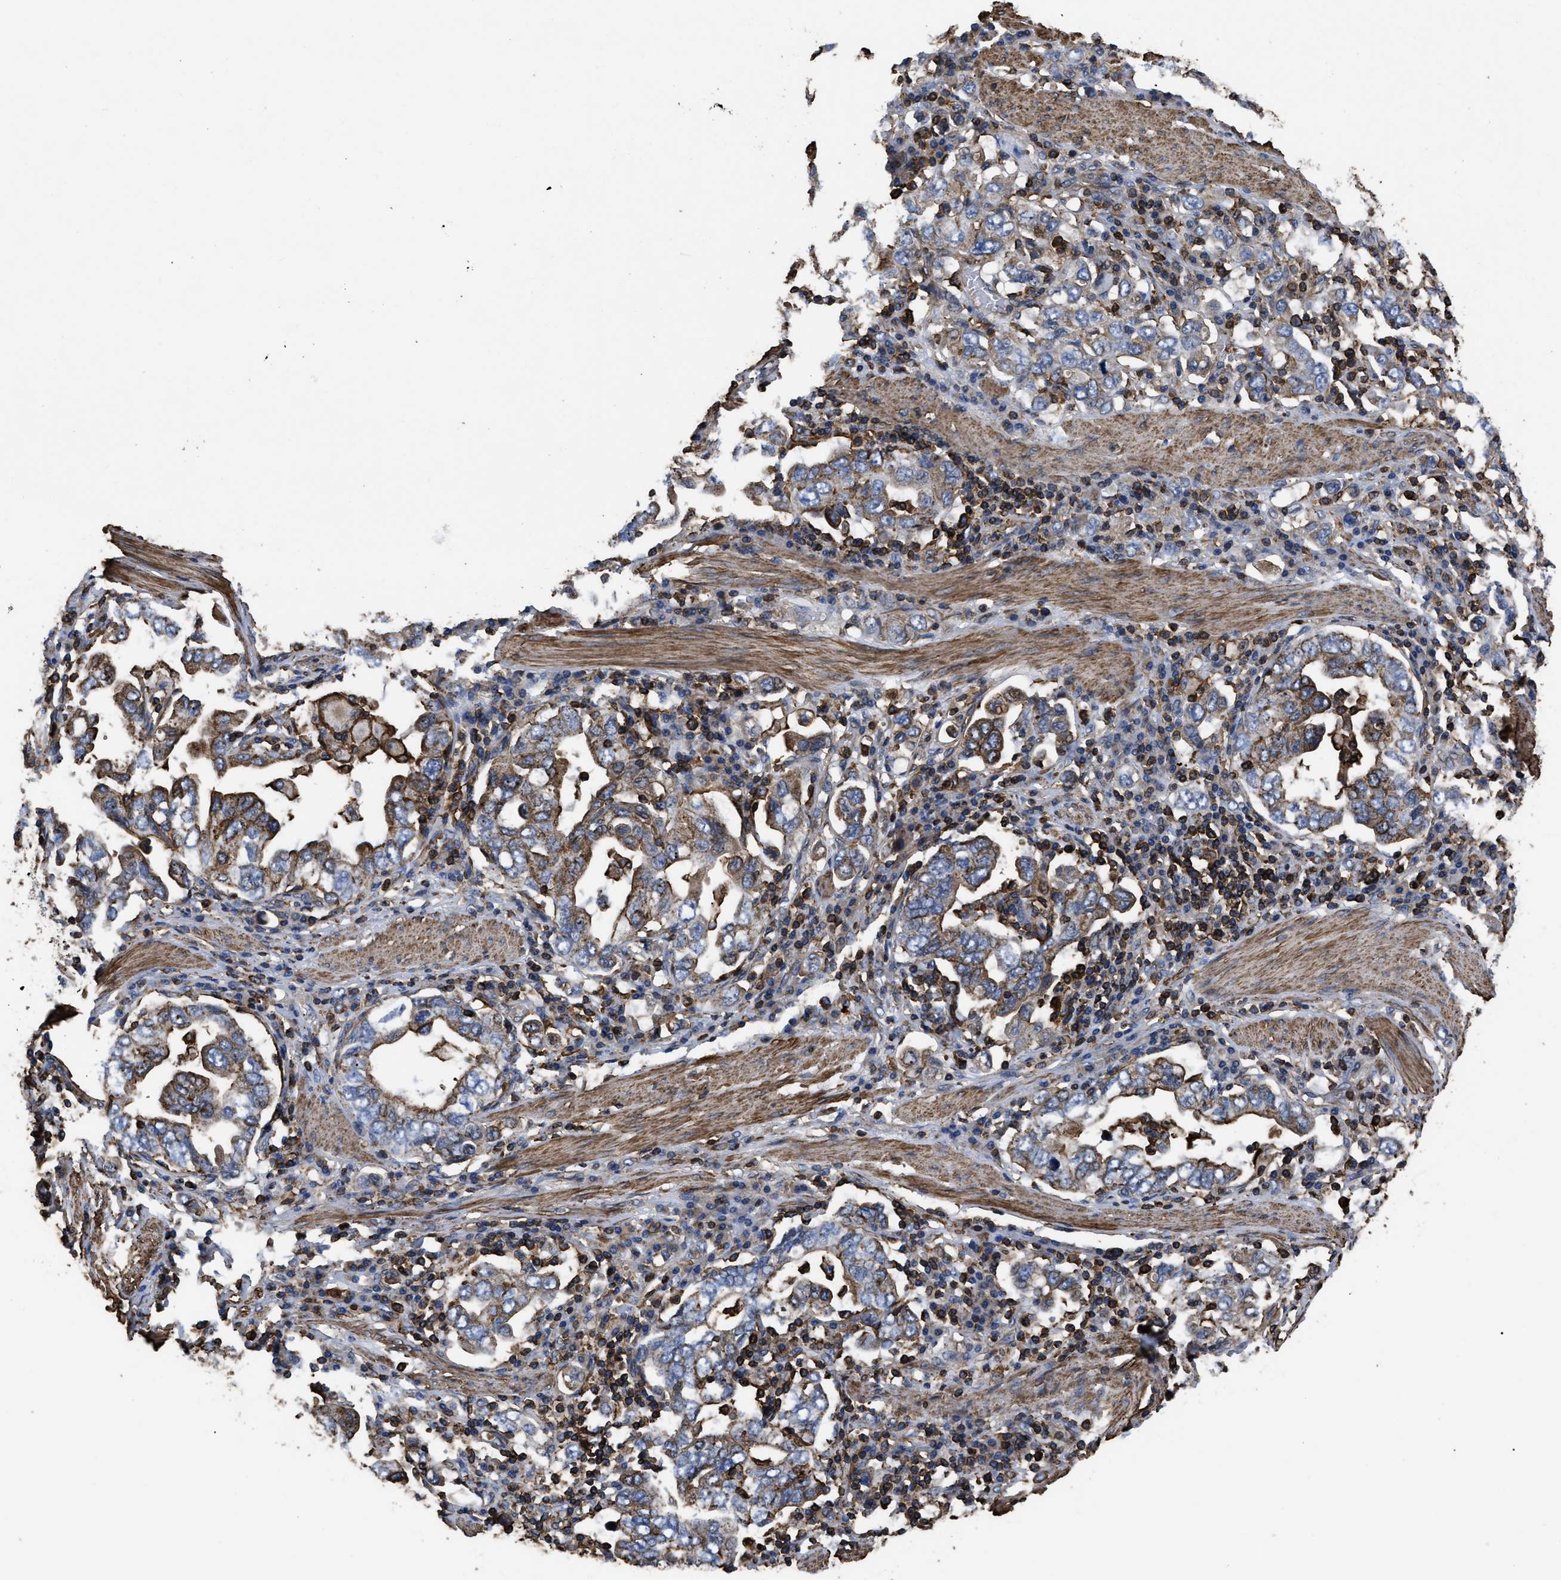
{"staining": {"intensity": "moderate", "quantity": ">75%", "location": "cytoplasmic/membranous"}, "tissue": "stomach cancer", "cell_type": "Tumor cells", "image_type": "cancer", "snomed": [{"axis": "morphology", "description": "Adenocarcinoma, NOS"}, {"axis": "topography", "description": "Stomach, upper"}], "caption": "Stomach cancer (adenocarcinoma) stained with immunohistochemistry (IHC) demonstrates moderate cytoplasmic/membranous positivity in about >75% of tumor cells.", "gene": "SCUBE2", "patient": {"sex": "male", "age": 62}}